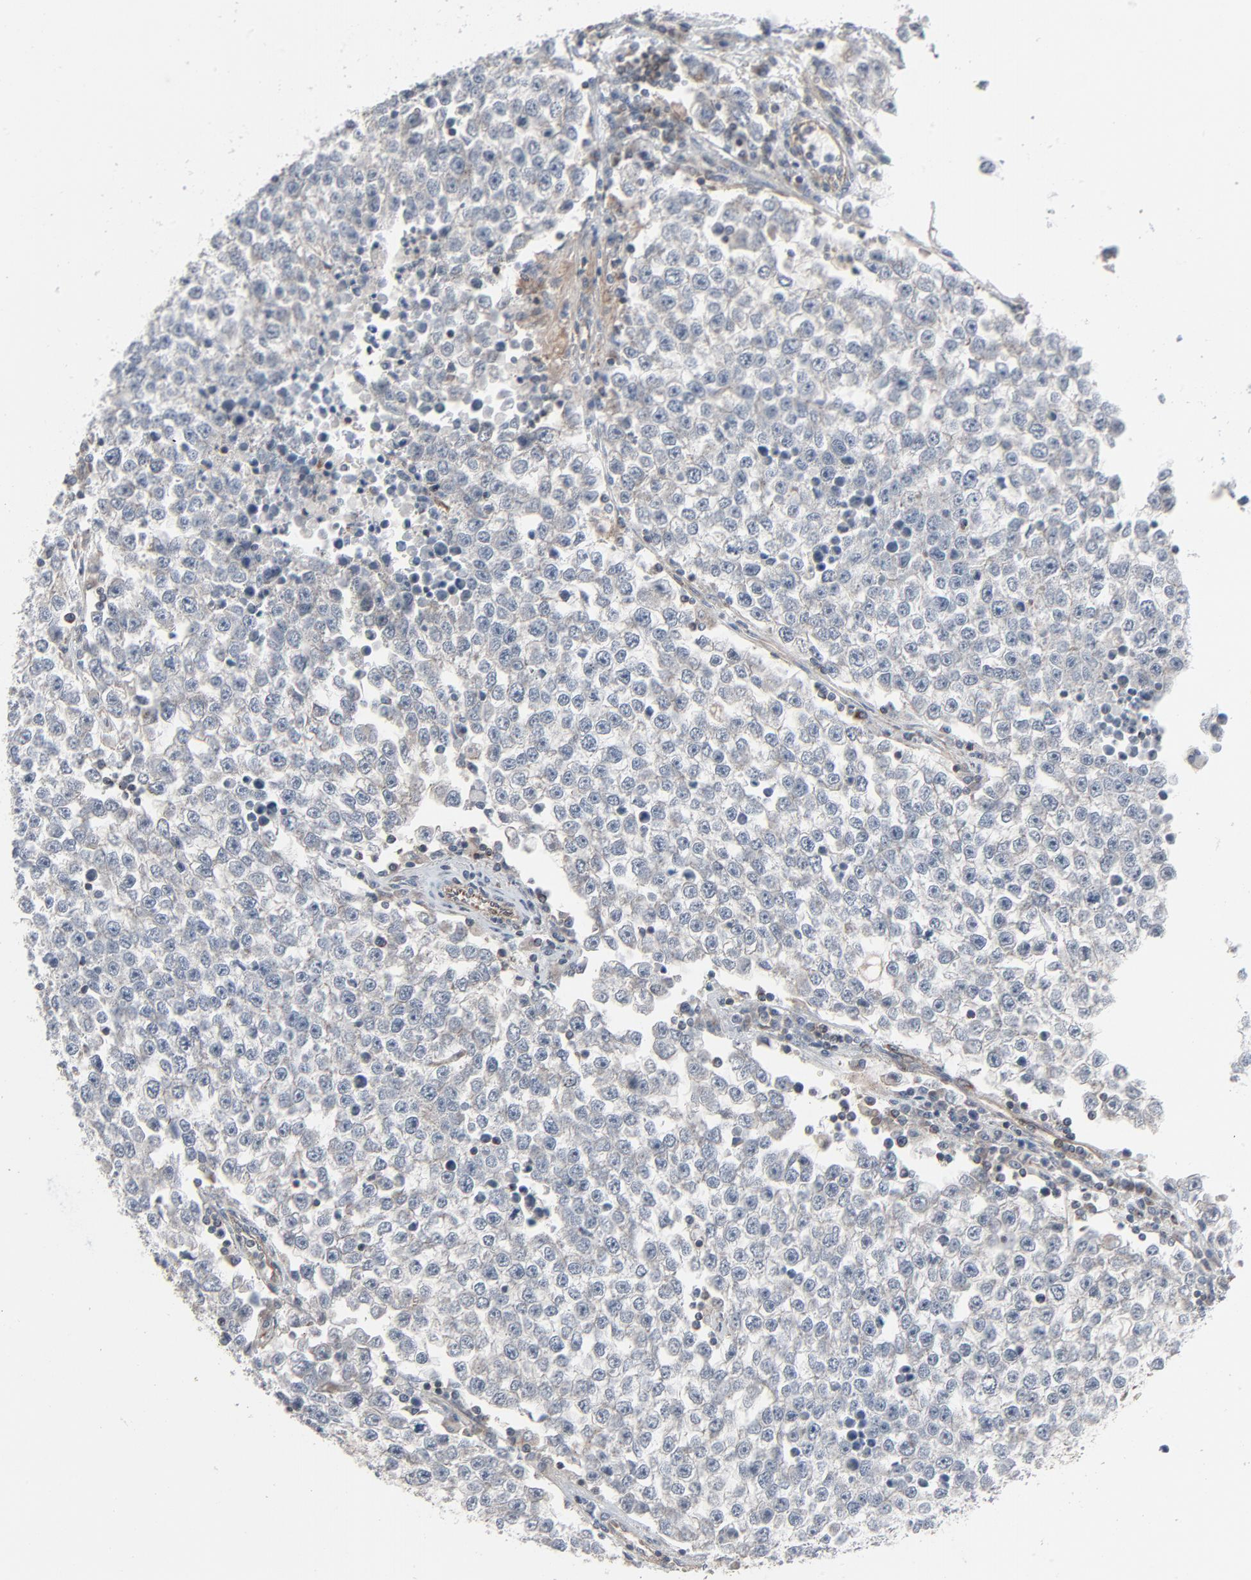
{"staining": {"intensity": "negative", "quantity": "none", "location": "none"}, "tissue": "testis cancer", "cell_type": "Tumor cells", "image_type": "cancer", "snomed": [{"axis": "morphology", "description": "Seminoma, NOS"}, {"axis": "topography", "description": "Testis"}], "caption": "This is an immunohistochemistry photomicrograph of testis cancer (seminoma). There is no staining in tumor cells.", "gene": "OPTN", "patient": {"sex": "male", "age": 36}}